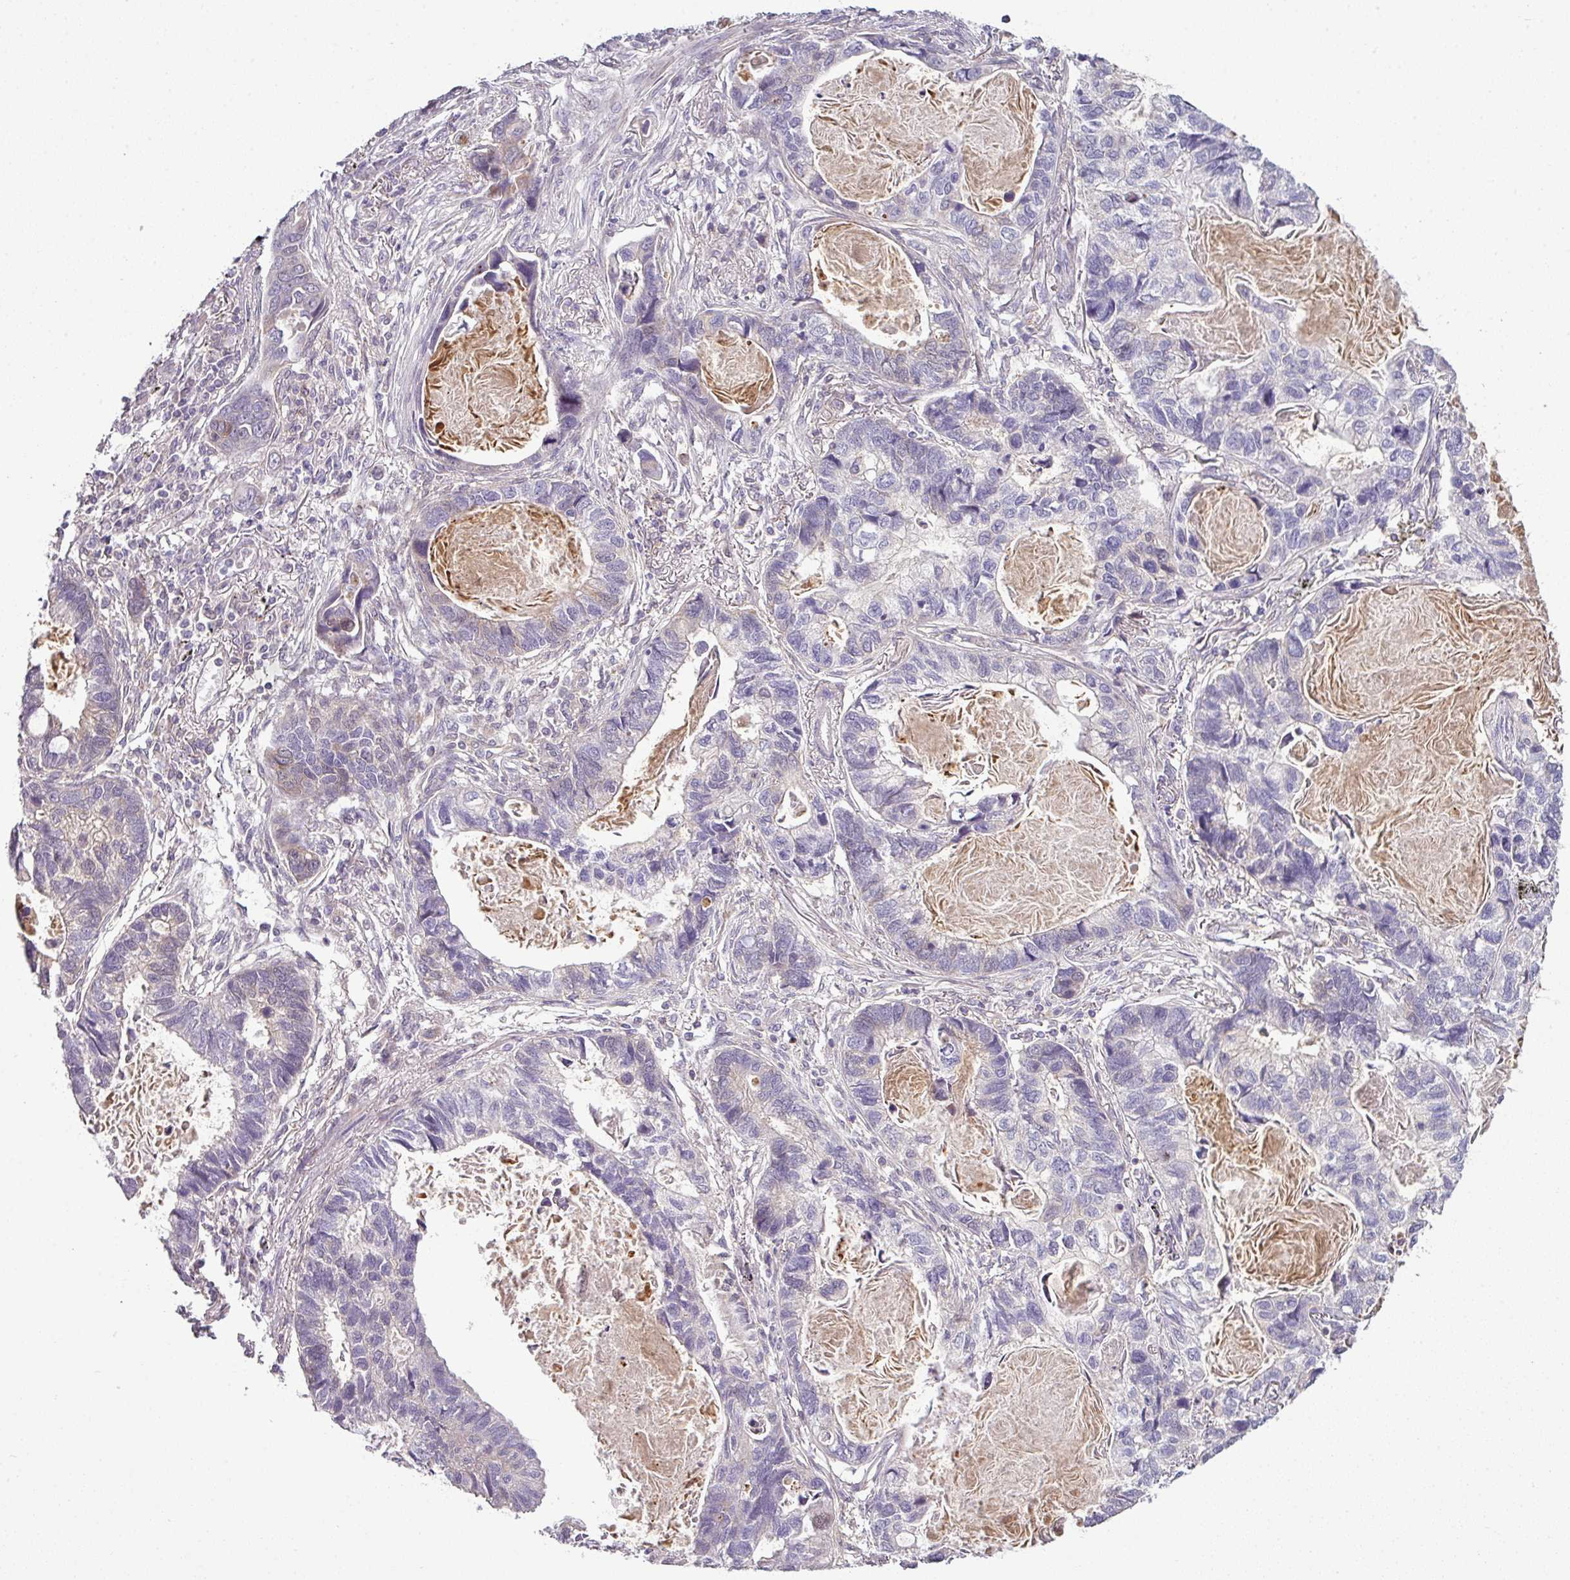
{"staining": {"intensity": "negative", "quantity": "none", "location": "none"}, "tissue": "lung cancer", "cell_type": "Tumor cells", "image_type": "cancer", "snomed": [{"axis": "morphology", "description": "Adenocarcinoma, NOS"}, {"axis": "topography", "description": "Lung"}], "caption": "An IHC photomicrograph of lung cancer is shown. There is no staining in tumor cells of lung cancer.", "gene": "DERPC", "patient": {"sex": "male", "age": 67}}